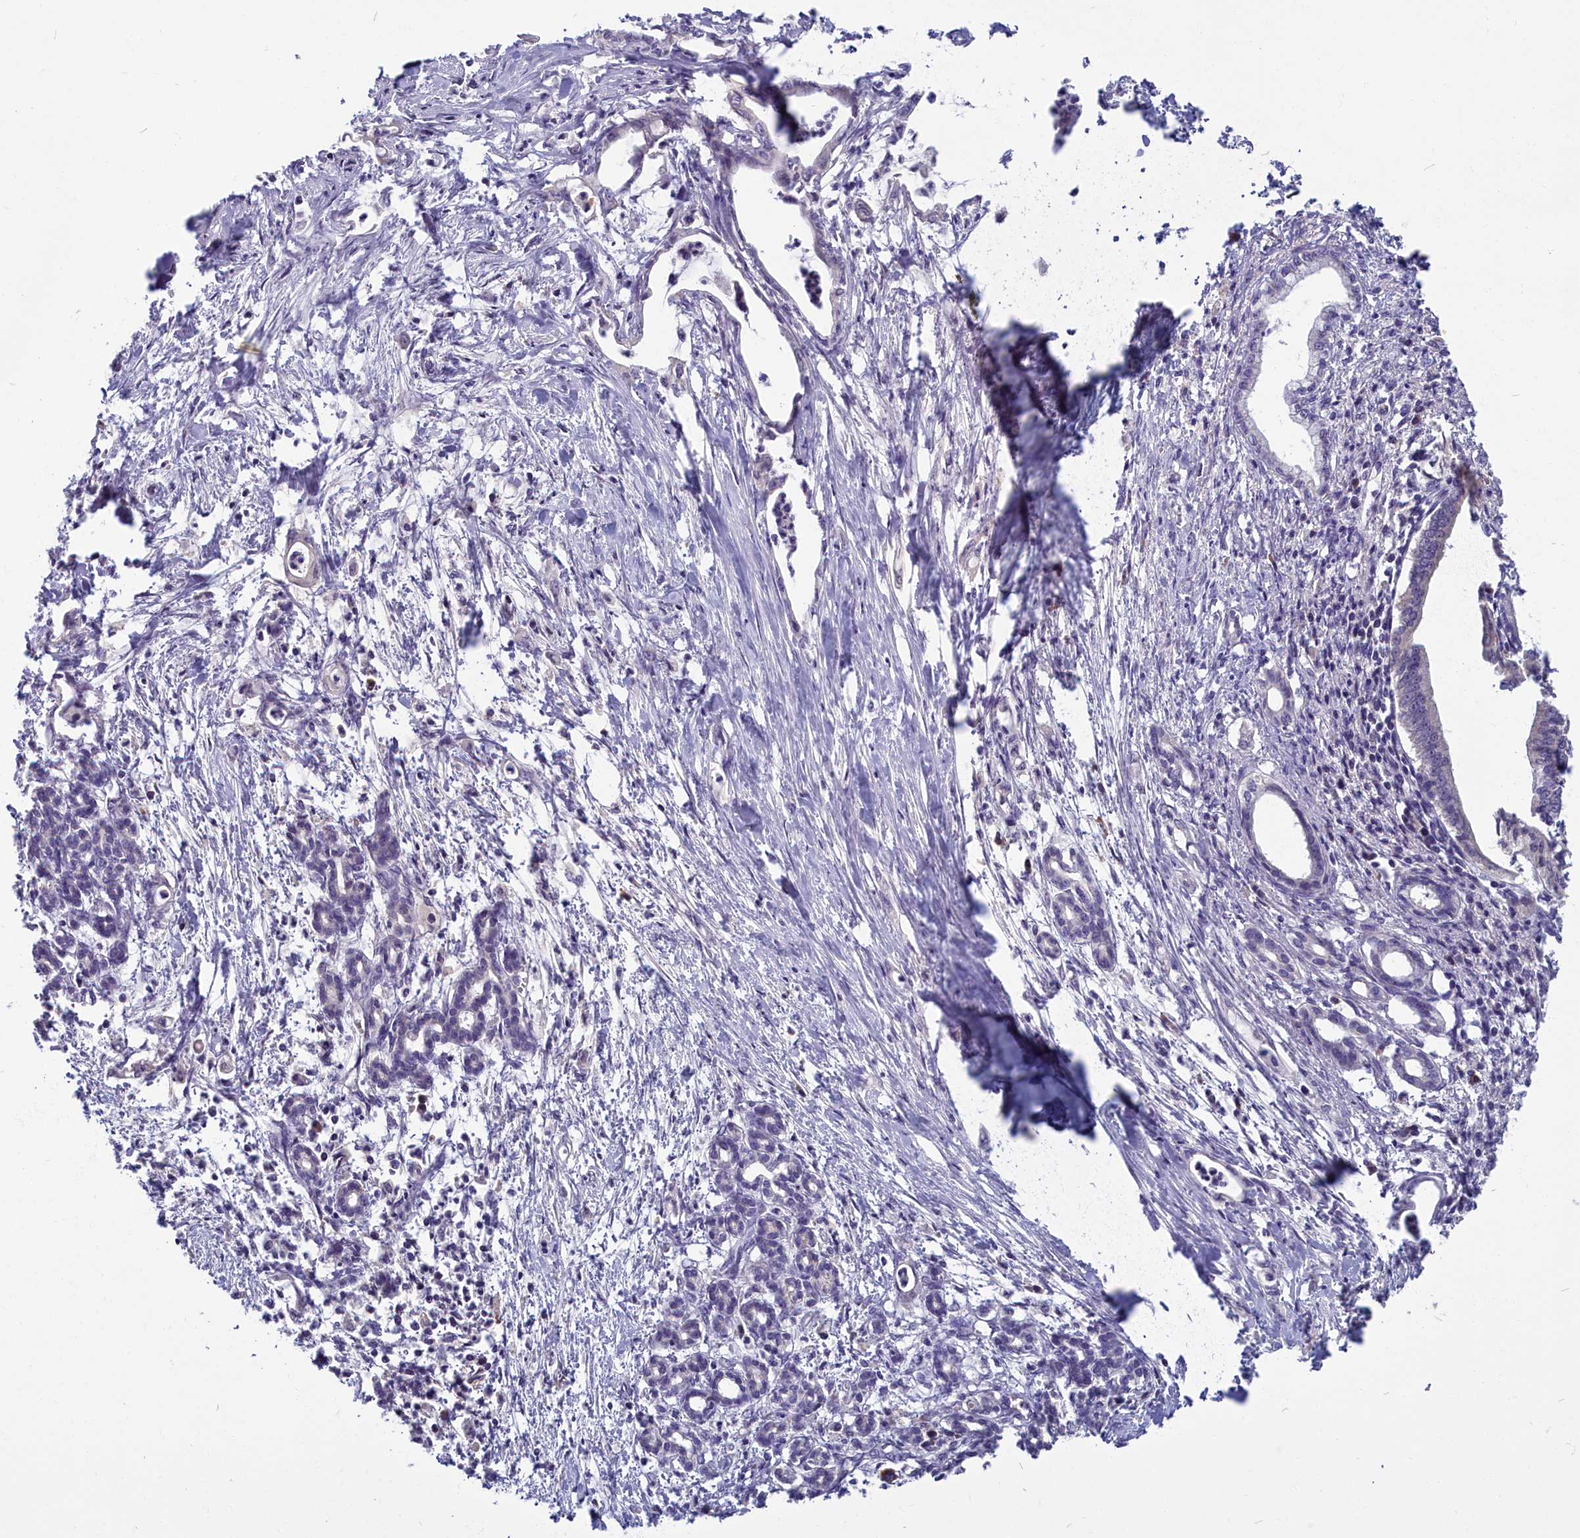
{"staining": {"intensity": "negative", "quantity": "none", "location": "none"}, "tissue": "pancreatic cancer", "cell_type": "Tumor cells", "image_type": "cancer", "snomed": [{"axis": "morphology", "description": "Adenocarcinoma, NOS"}, {"axis": "topography", "description": "Pancreas"}], "caption": "Human pancreatic adenocarcinoma stained for a protein using immunohistochemistry reveals no expression in tumor cells.", "gene": "SV2C", "patient": {"sex": "female", "age": 55}}